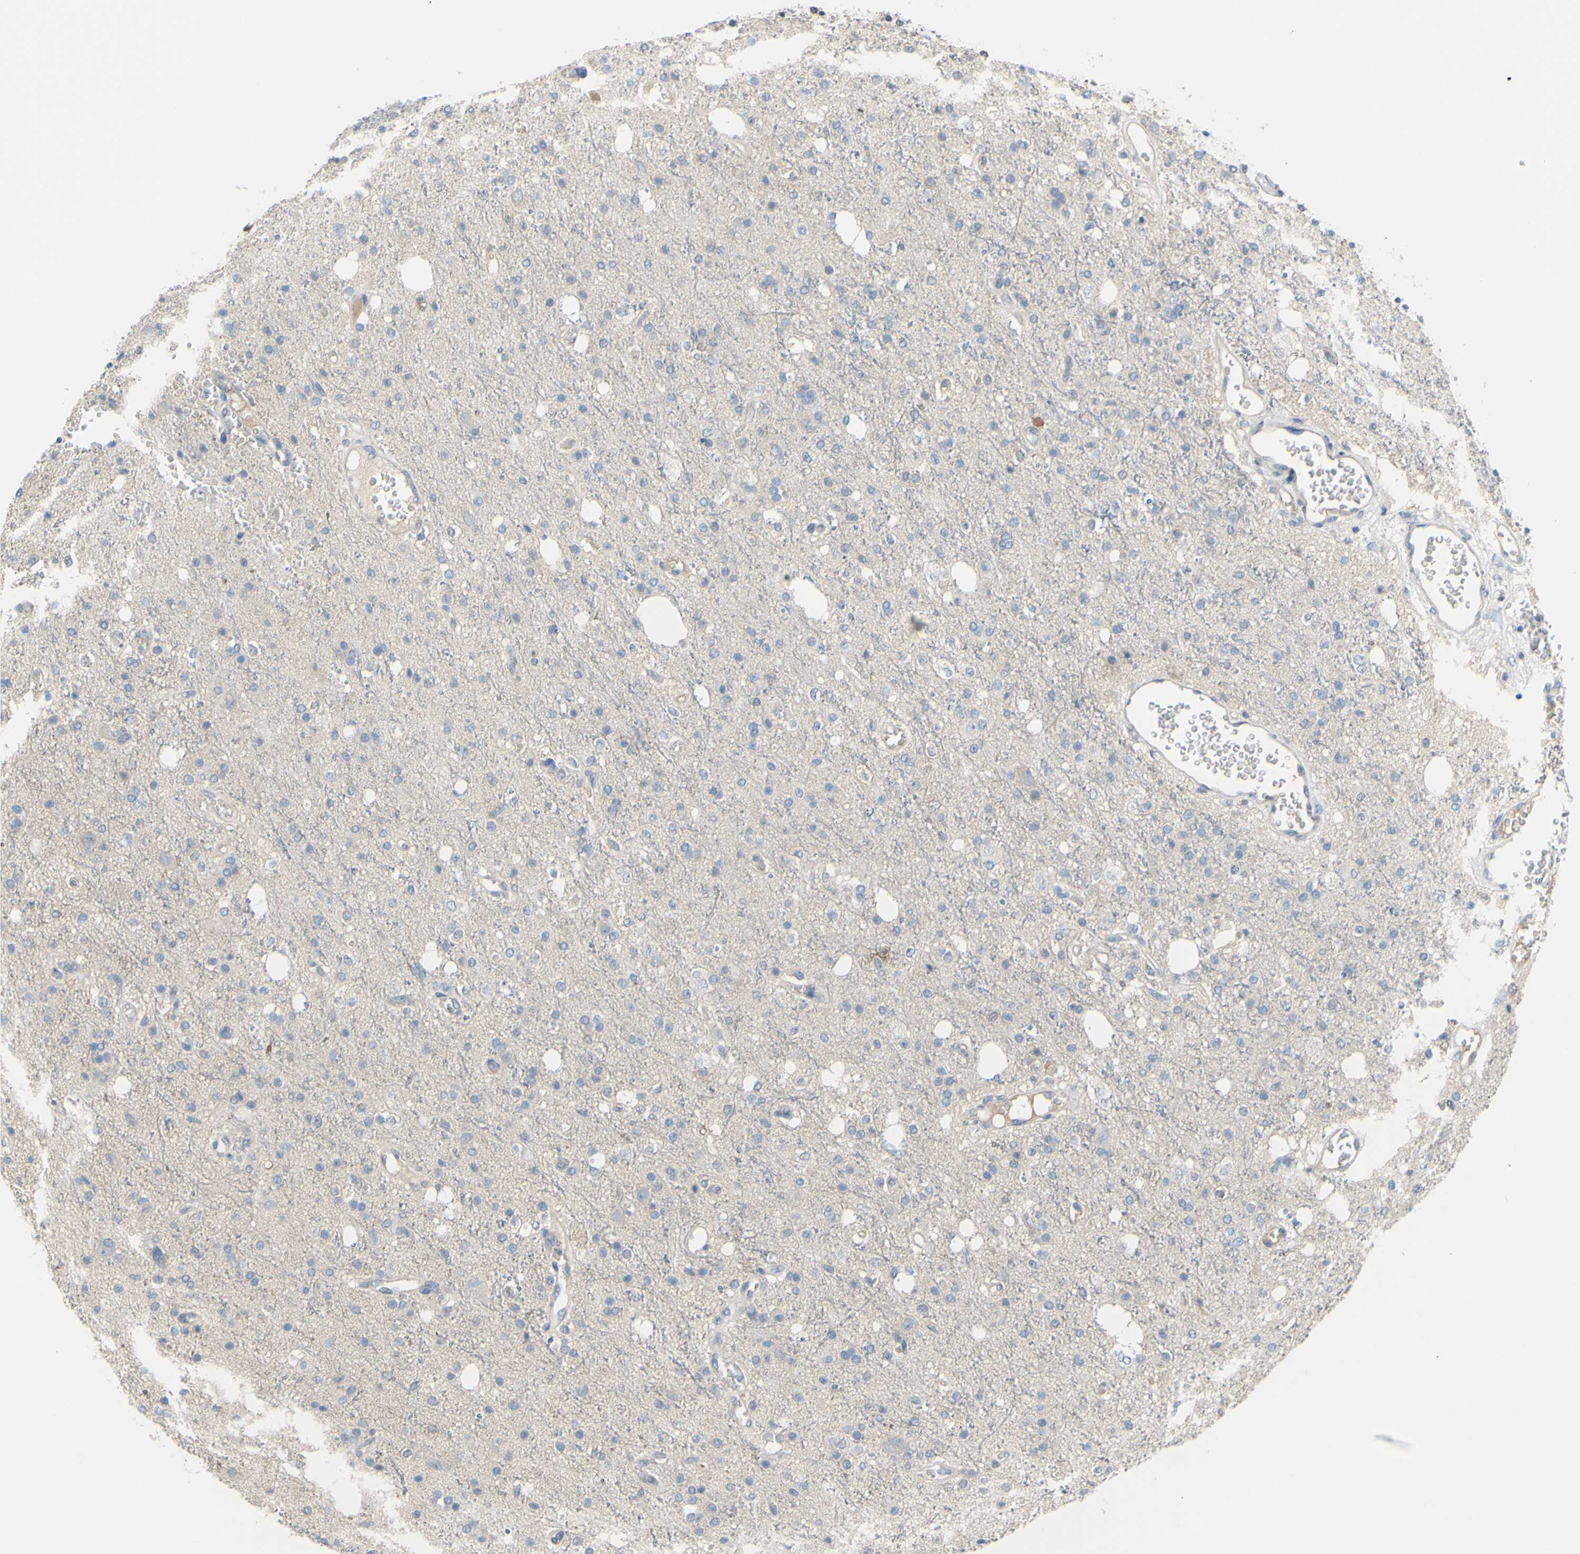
{"staining": {"intensity": "weak", "quantity": "<25%", "location": "cytoplasmic/membranous"}, "tissue": "glioma", "cell_type": "Tumor cells", "image_type": "cancer", "snomed": [{"axis": "morphology", "description": "Glioma, malignant, High grade"}, {"axis": "topography", "description": "Brain"}], "caption": "A photomicrograph of human malignant glioma (high-grade) is negative for staining in tumor cells.", "gene": "UPK3B", "patient": {"sex": "male", "age": 47}}